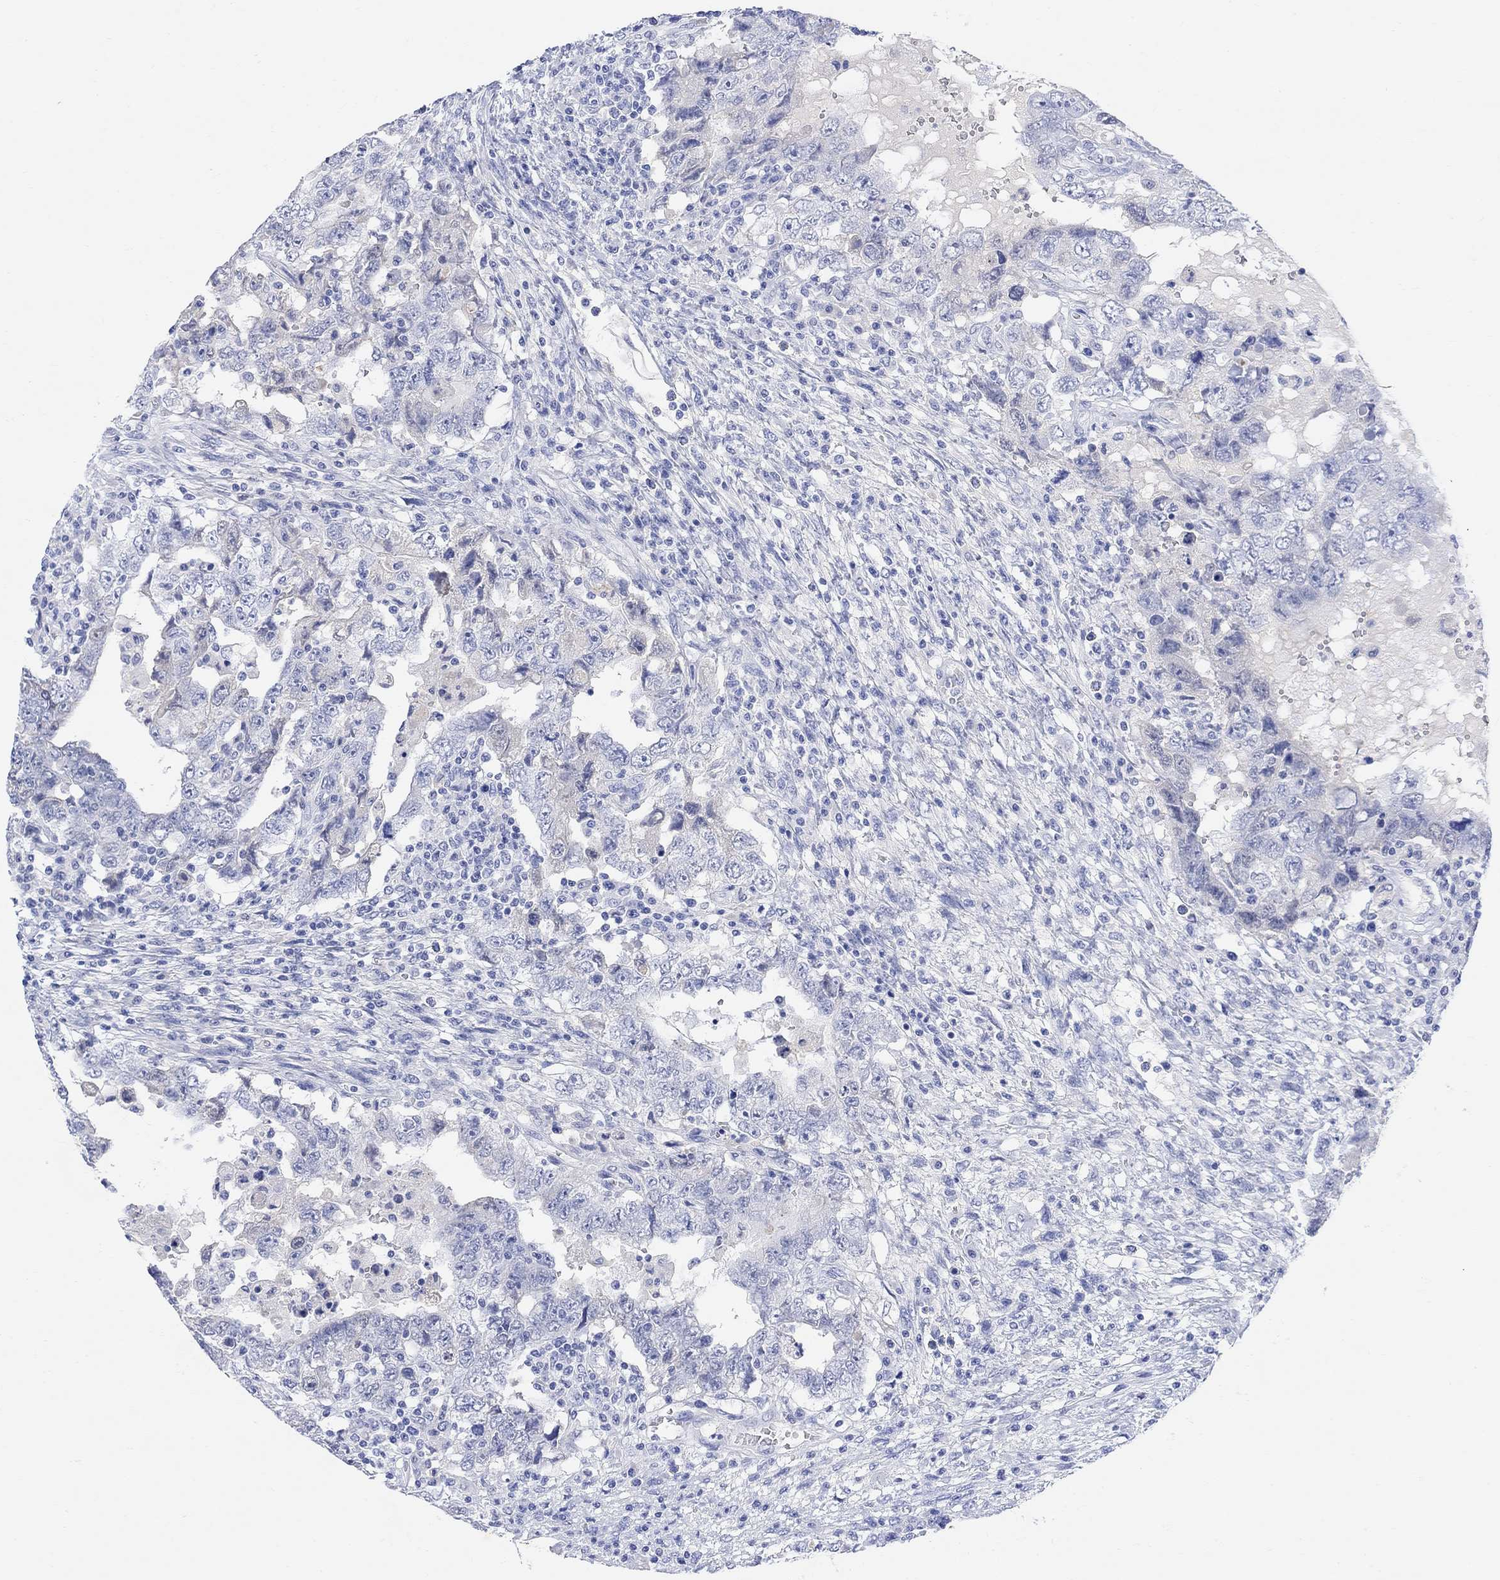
{"staining": {"intensity": "negative", "quantity": "none", "location": "none"}, "tissue": "testis cancer", "cell_type": "Tumor cells", "image_type": "cancer", "snomed": [{"axis": "morphology", "description": "Carcinoma, Embryonal, NOS"}, {"axis": "topography", "description": "Testis"}], "caption": "This micrograph is of embryonal carcinoma (testis) stained with IHC to label a protein in brown with the nuclei are counter-stained blue. There is no positivity in tumor cells.", "gene": "TYR", "patient": {"sex": "male", "age": 26}}